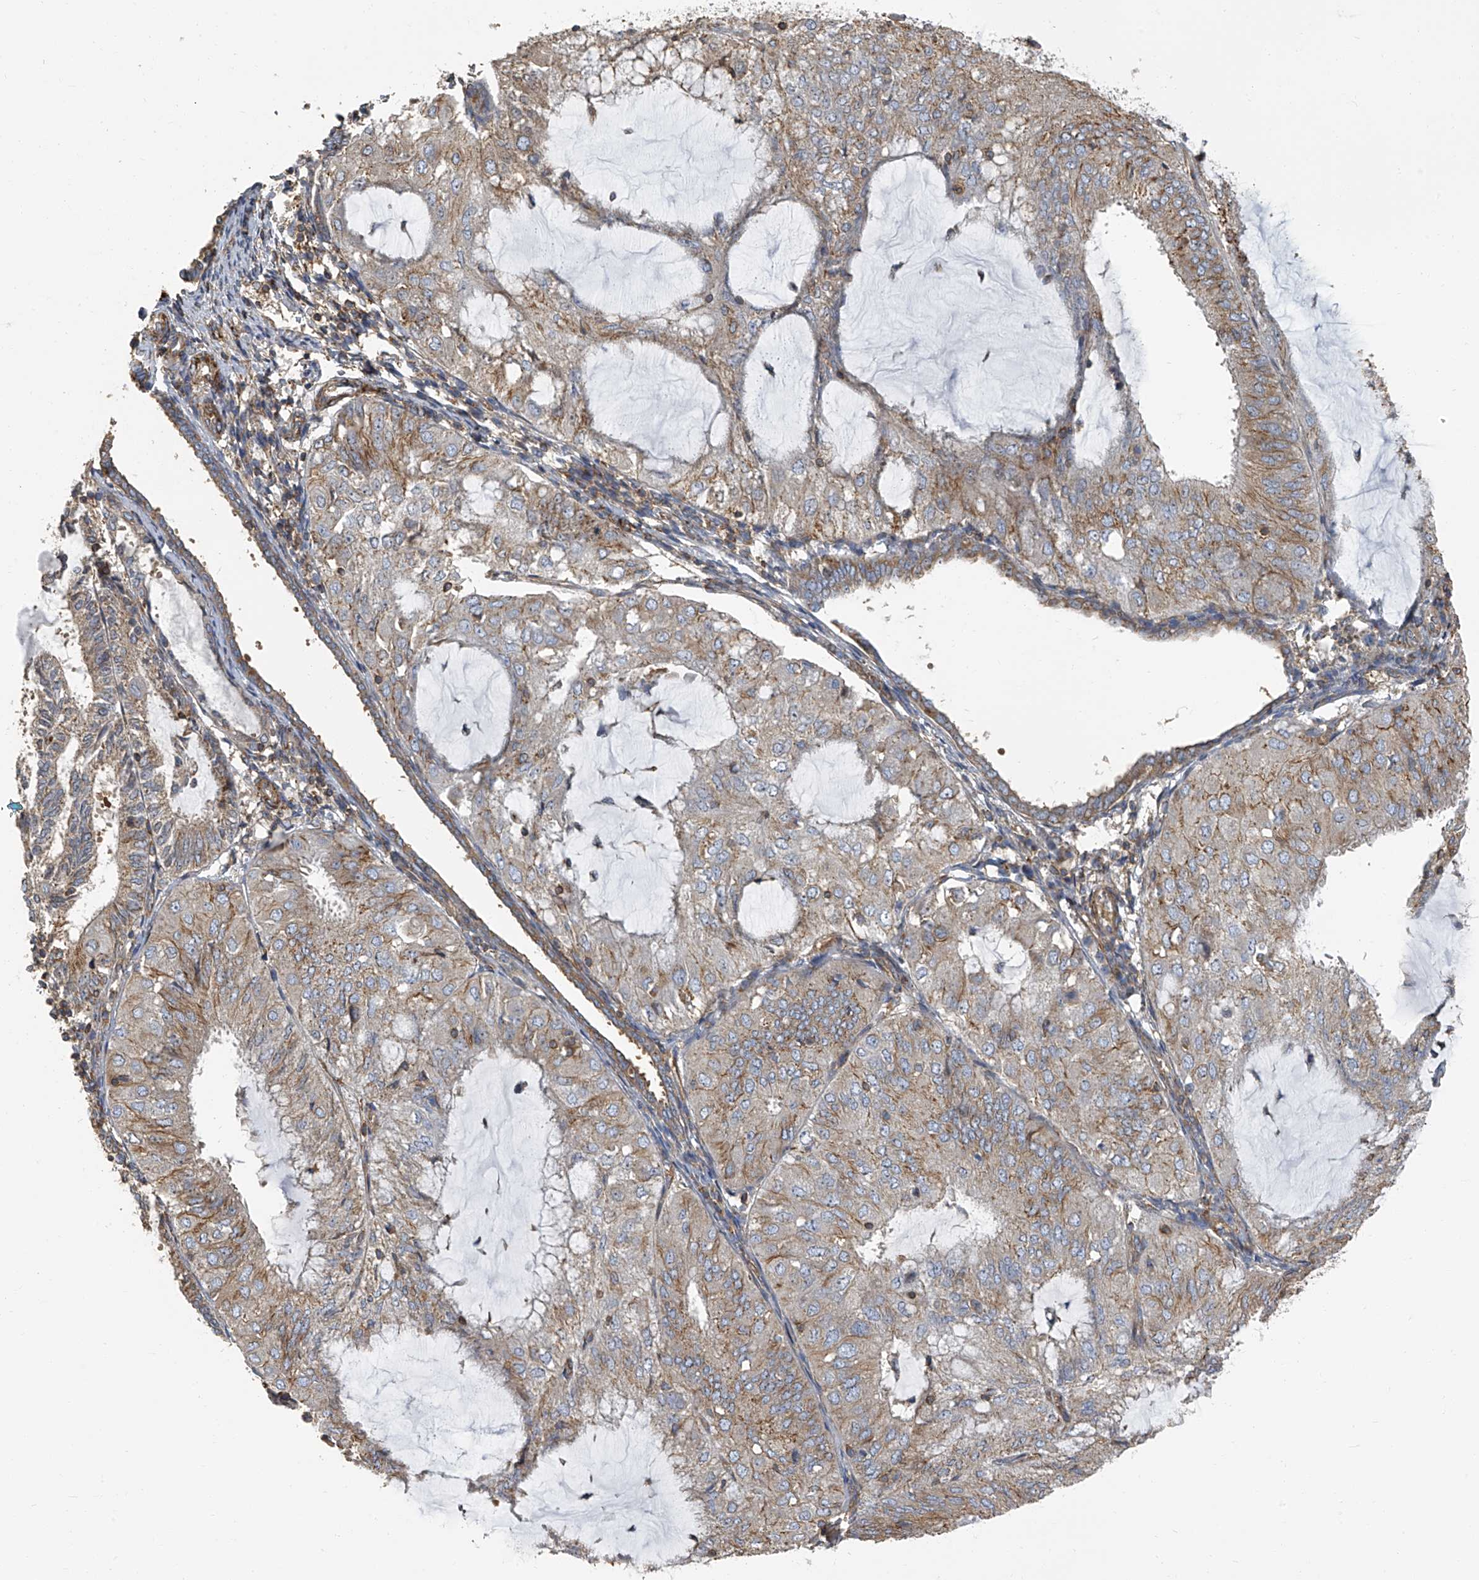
{"staining": {"intensity": "weak", "quantity": ">75%", "location": "cytoplasmic/membranous"}, "tissue": "endometrial cancer", "cell_type": "Tumor cells", "image_type": "cancer", "snomed": [{"axis": "morphology", "description": "Adenocarcinoma, NOS"}, {"axis": "topography", "description": "Endometrium"}], "caption": "IHC of endometrial cancer (adenocarcinoma) reveals low levels of weak cytoplasmic/membranous positivity in about >75% of tumor cells. Using DAB (3,3'-diaminobenzidine) (brown) and hematoxylin (blue) stains, captured at high magnification using brightfield microscopy.", "gene": "SEPTIN7", "patient": {"sex": "female", "age": 81}}